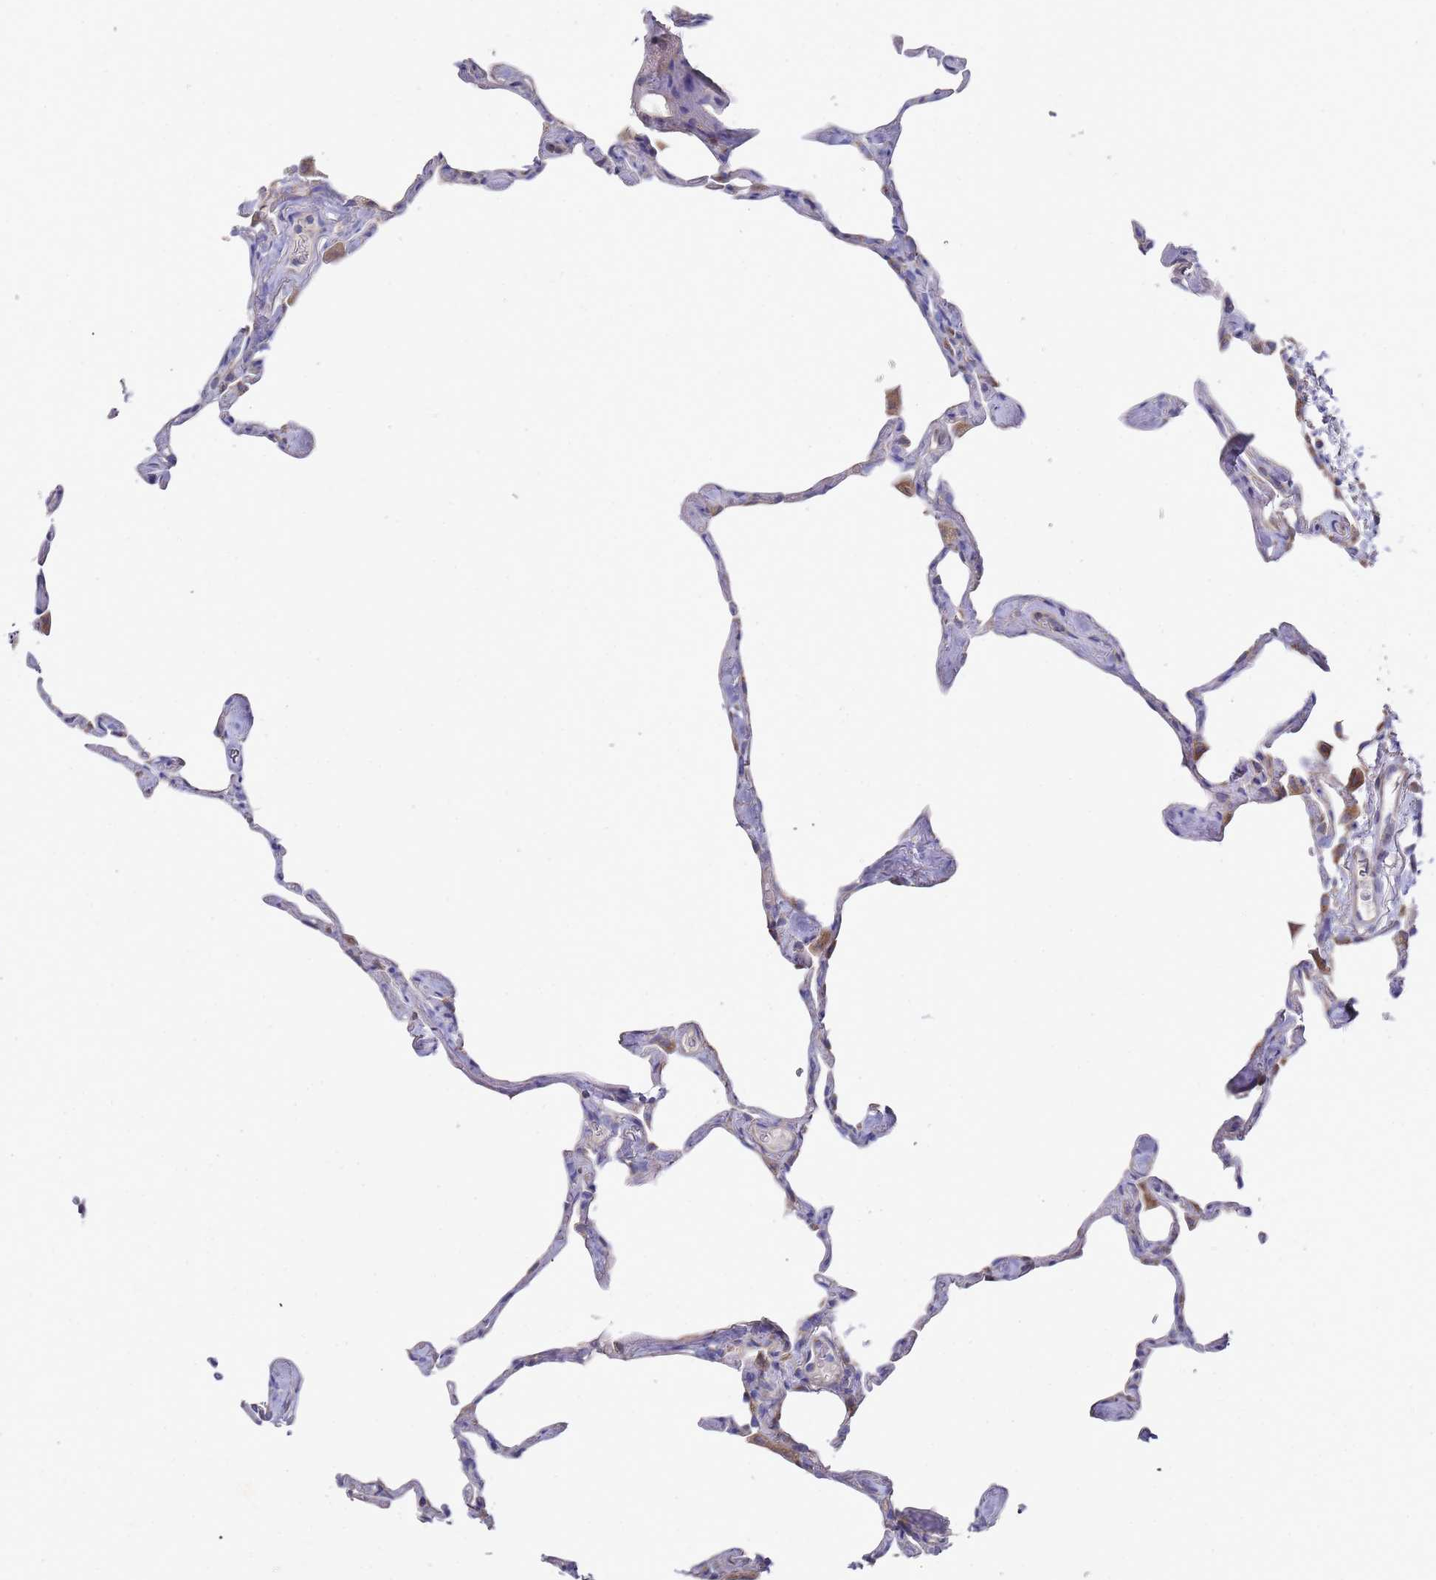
{"staining": {"intensity": "negative", "quantity": "none", "location": "none"}, "tissue": "lung", "cell_type": "Alveolar cells", "image_type": "normal", "snomed": [{"axis": "morphology", "description": "Normal tissue, NOS"}, {"axis": "topography", "description": "Lung"}], "caption": "This is a photomicrograph of immunohistochemistry staining of normal lung, which shows no positivity in alveolar cells. (DAB immunohistochemistry (IHC), high magnification).", "gene": "SCAPER", "patient": {"sex": "male", "age": 65}}